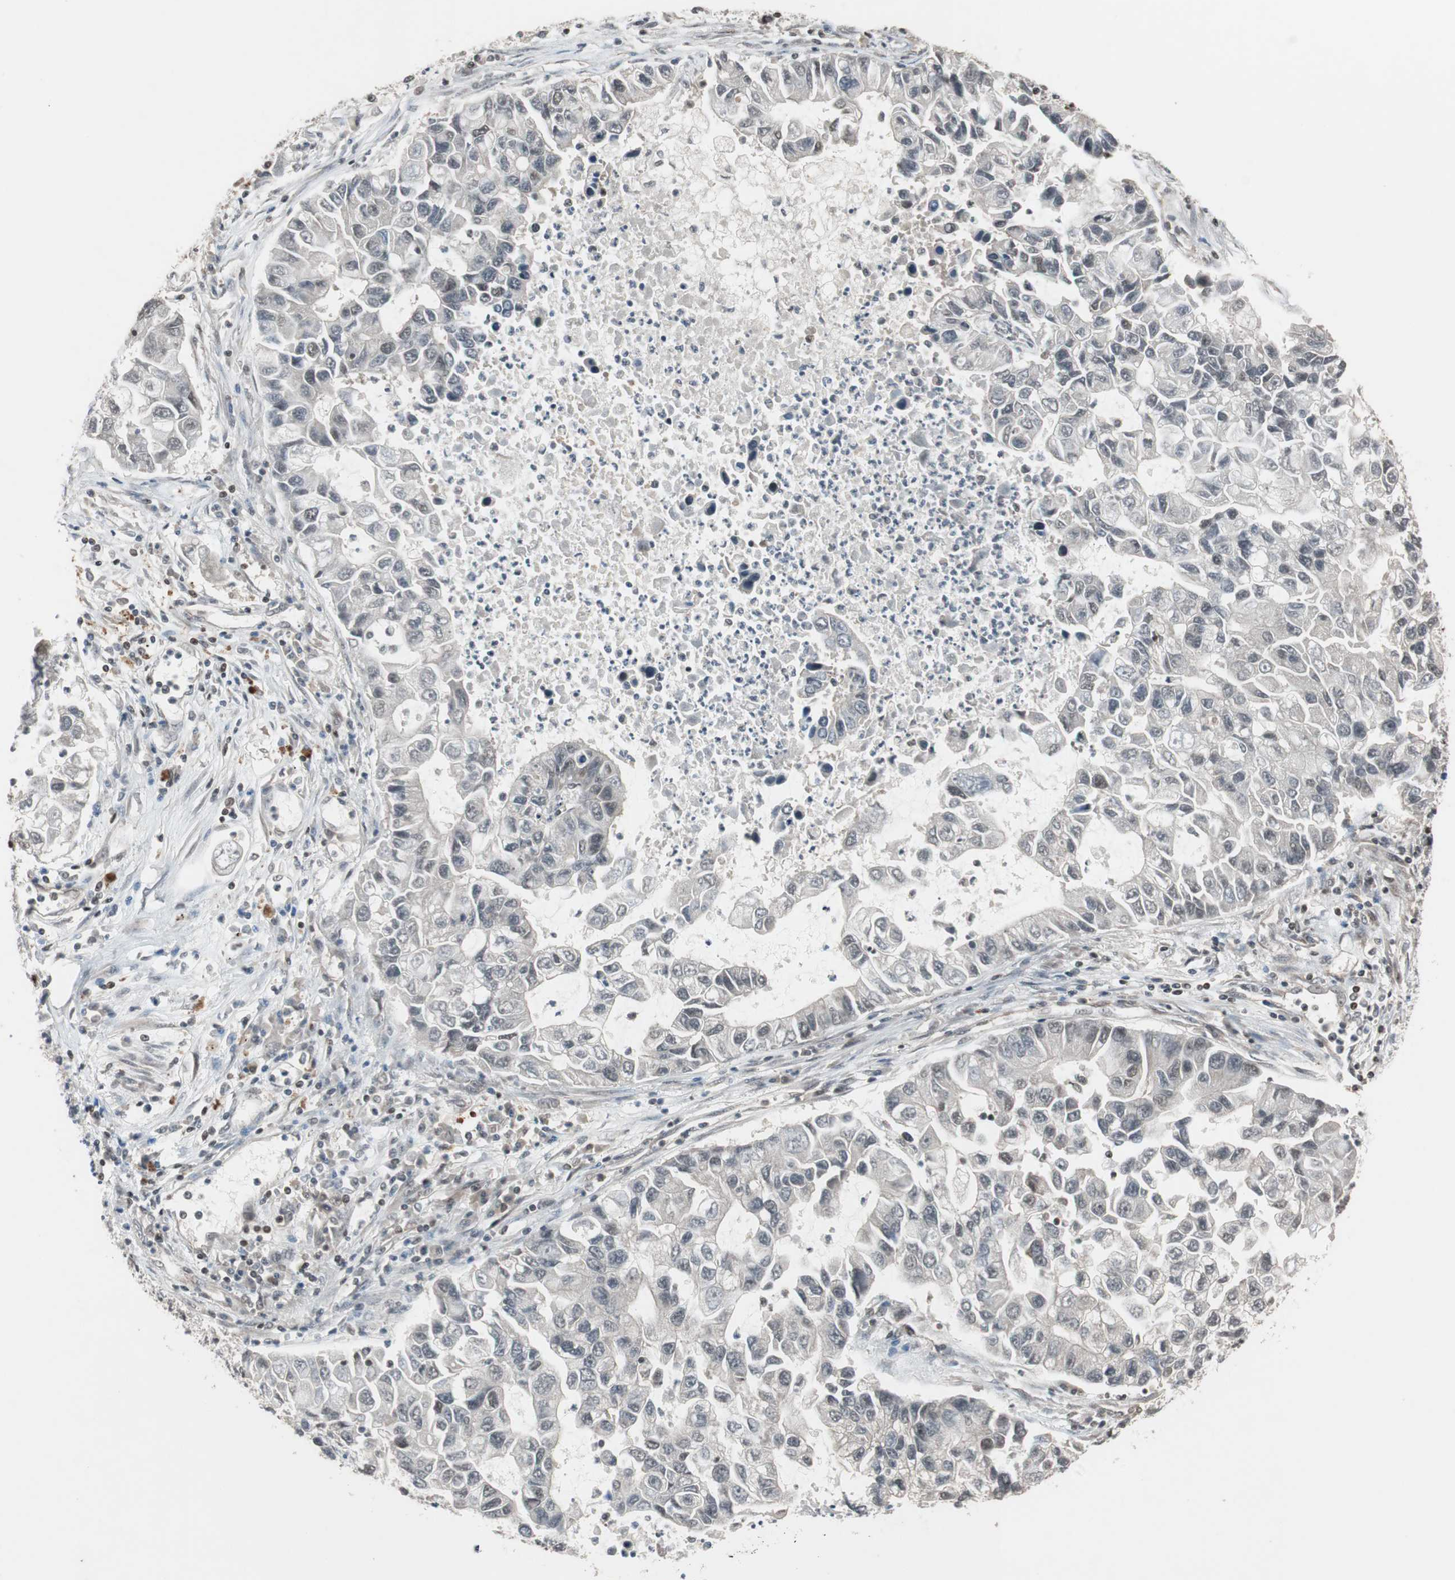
{"staining": {"intensity": "negative", "quantity": "none", "location": "none"}, "tissue": "lung cancer", "cell_type": "Tumor cells", "image_type": "cancer", "snomed": [{"axis": "morphology", "description": "Adenocarcinoma, NOS"}, {"axis": "topography", "description": "Lung"}], "caption": "This photomicrograph is of adenocarcinoma (lung) stained with immunohistochemistry to label a protein in brown with the nuclei are counter-stained blue. There is no staining in tumor cells.", "gene": "DRAP1", "patient": {"sex": "female", "age": 51}}